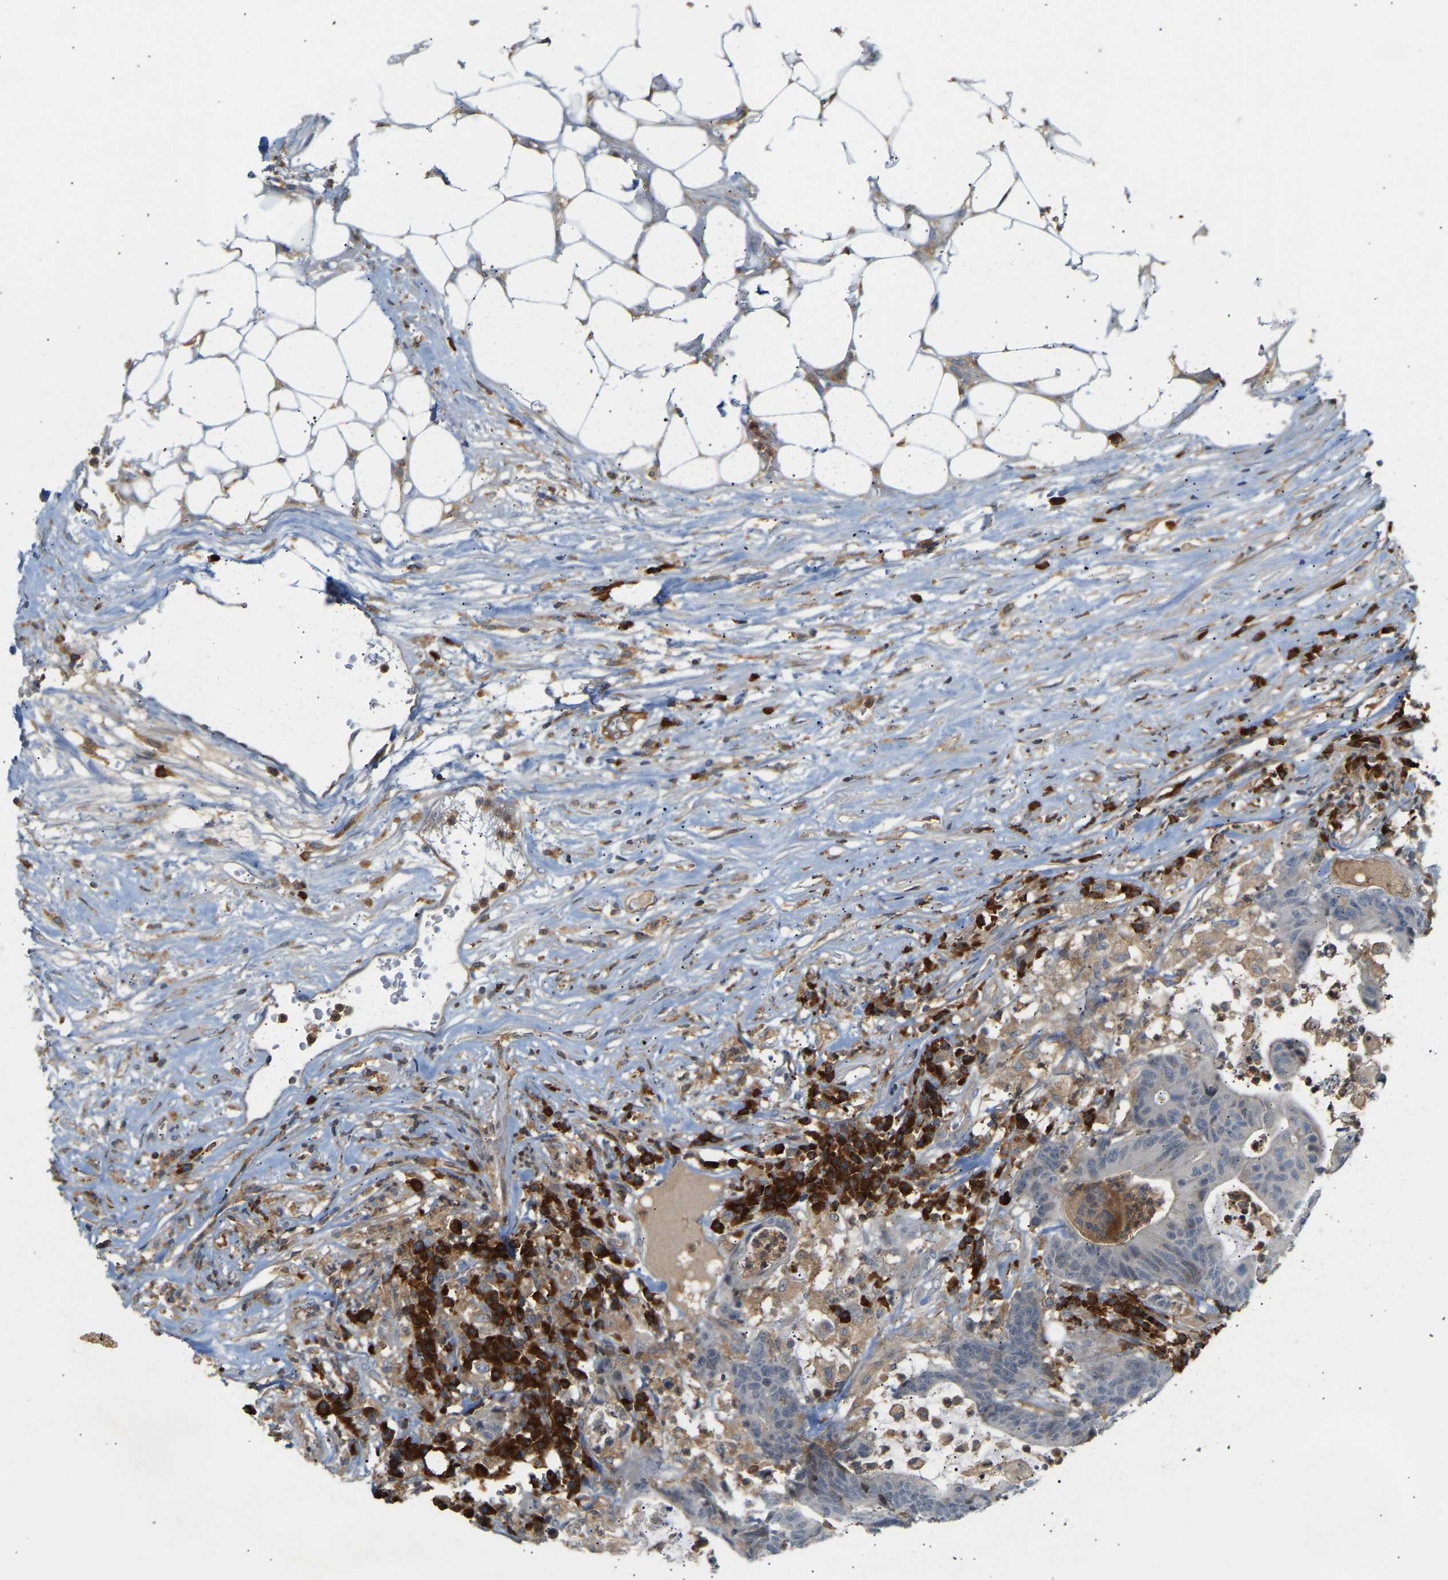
{"staining": {"intensity": "weak", "quantity": "<25%", "location": "cytoplasmic/membranous"}, "tissue": "colorectal cancer", "cell_type": "Tumor cells", "image_type": "cancer", "snomed": [{"axis": "morphology", "description": "Adenocarcinoma, NOS"}, {"axis": "topography", "description": "Colon"}], "caption": "Adenocarcinoma (colorectal) was stained to show a protein in brown. There is no significant positivity in tumor cells.", "gene": "PLCG2", "patient": {"sex": "female", "age": 84}}